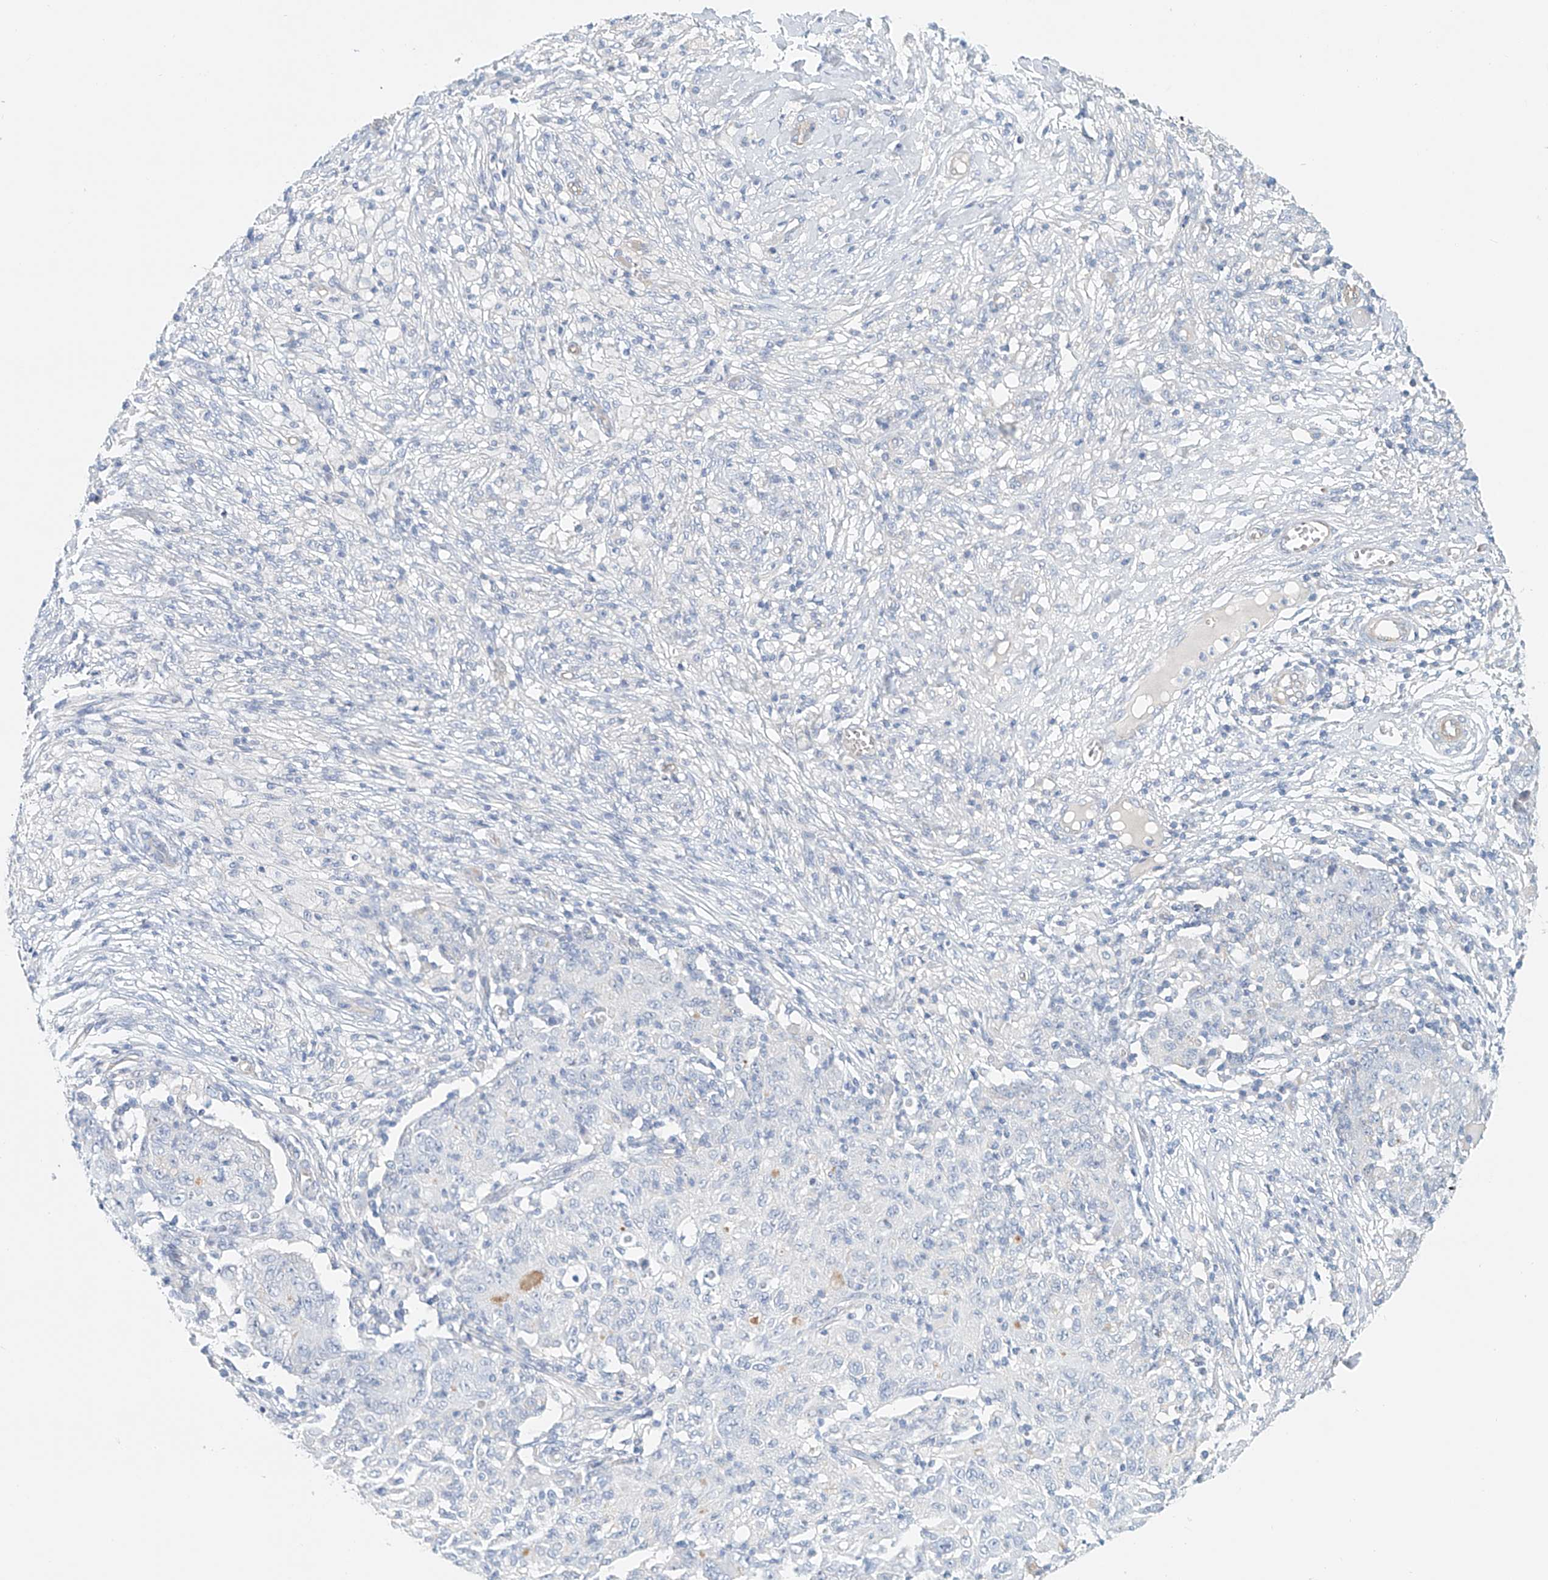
{"staining": {"intensity": "negative", "quantity": "none", "location": "none"}, "tissue": "ovarian cancer", "cell_type": "Tumor cells", "image_type": "cancer", "snomed": [{"axis": "morphology", "description": "Carcinoma, endometroid"}, {"axis": "topography", "description": "Ovary"}], "caption": "There is no significant positivity in tumor cells of ovarian cancer (endometroid carcinoma). (DAB (3,3'-diaminobenzidine) IHC, high magnification).", "gene": "FRYL", "patient": {"sex": "female", "age": 42}}